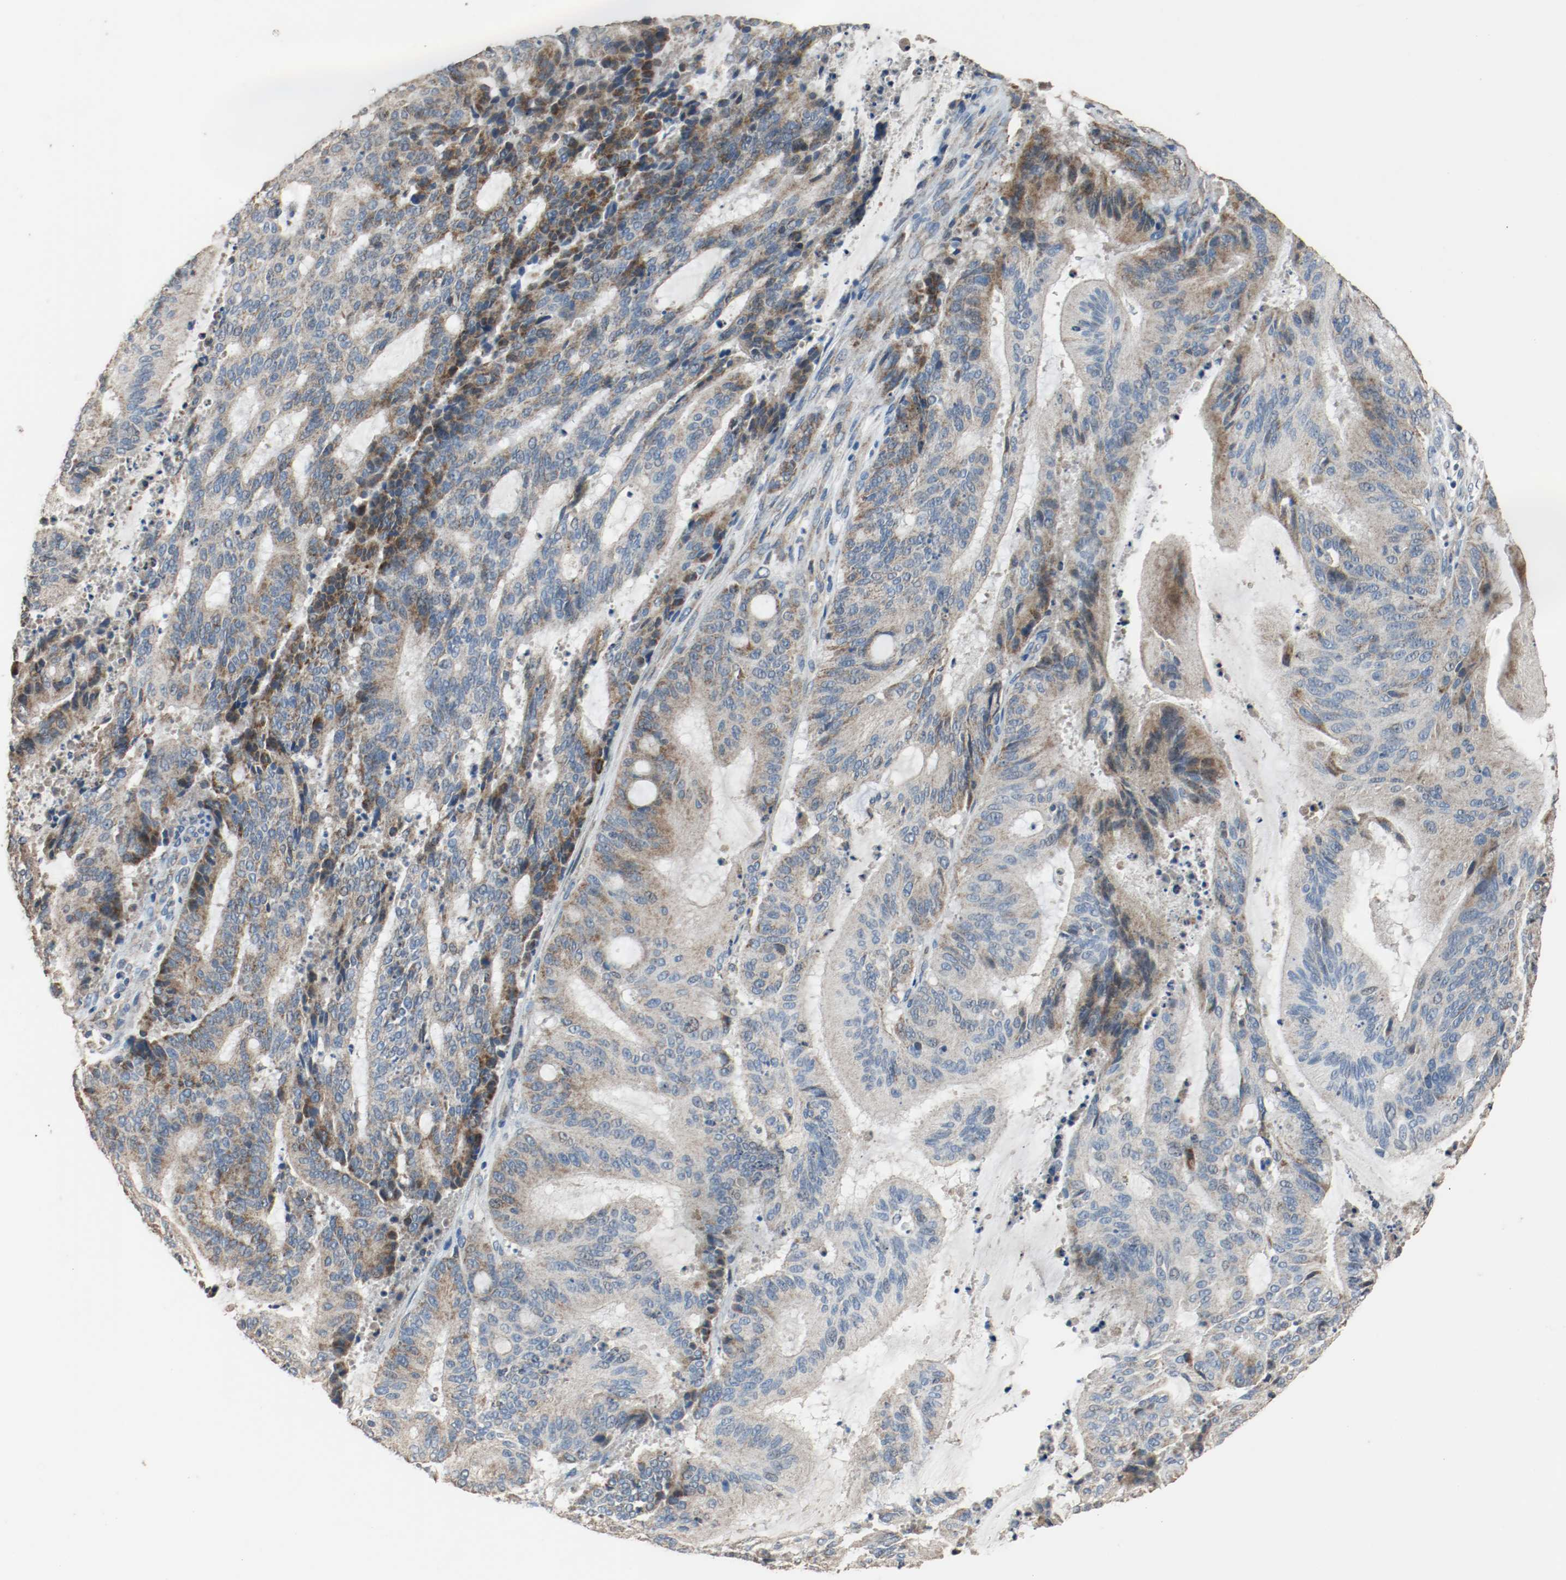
{"staining": {"intensity": "moderate", "quantity": ">75%", "location": "cytoplasmic/membranous"}, "tissue": "liver cancer", "cell_type": "Tumor cells", "image_type": "cancer", "snomed": [{"axis": "morphology", "description": "Cholangiocarcinoma"}, {"axis": "topography", "description": "Liver"}], "caption": "An IHC image of tumor tissue is shown. Protein staining in brown shows moderate cytoplasmic/membranous positivity in liver cancer (cholangiocarcinoma) within tumor cells.", "gene": "ALDH4A1", "patient": {"sex": "female", "age": 73}}